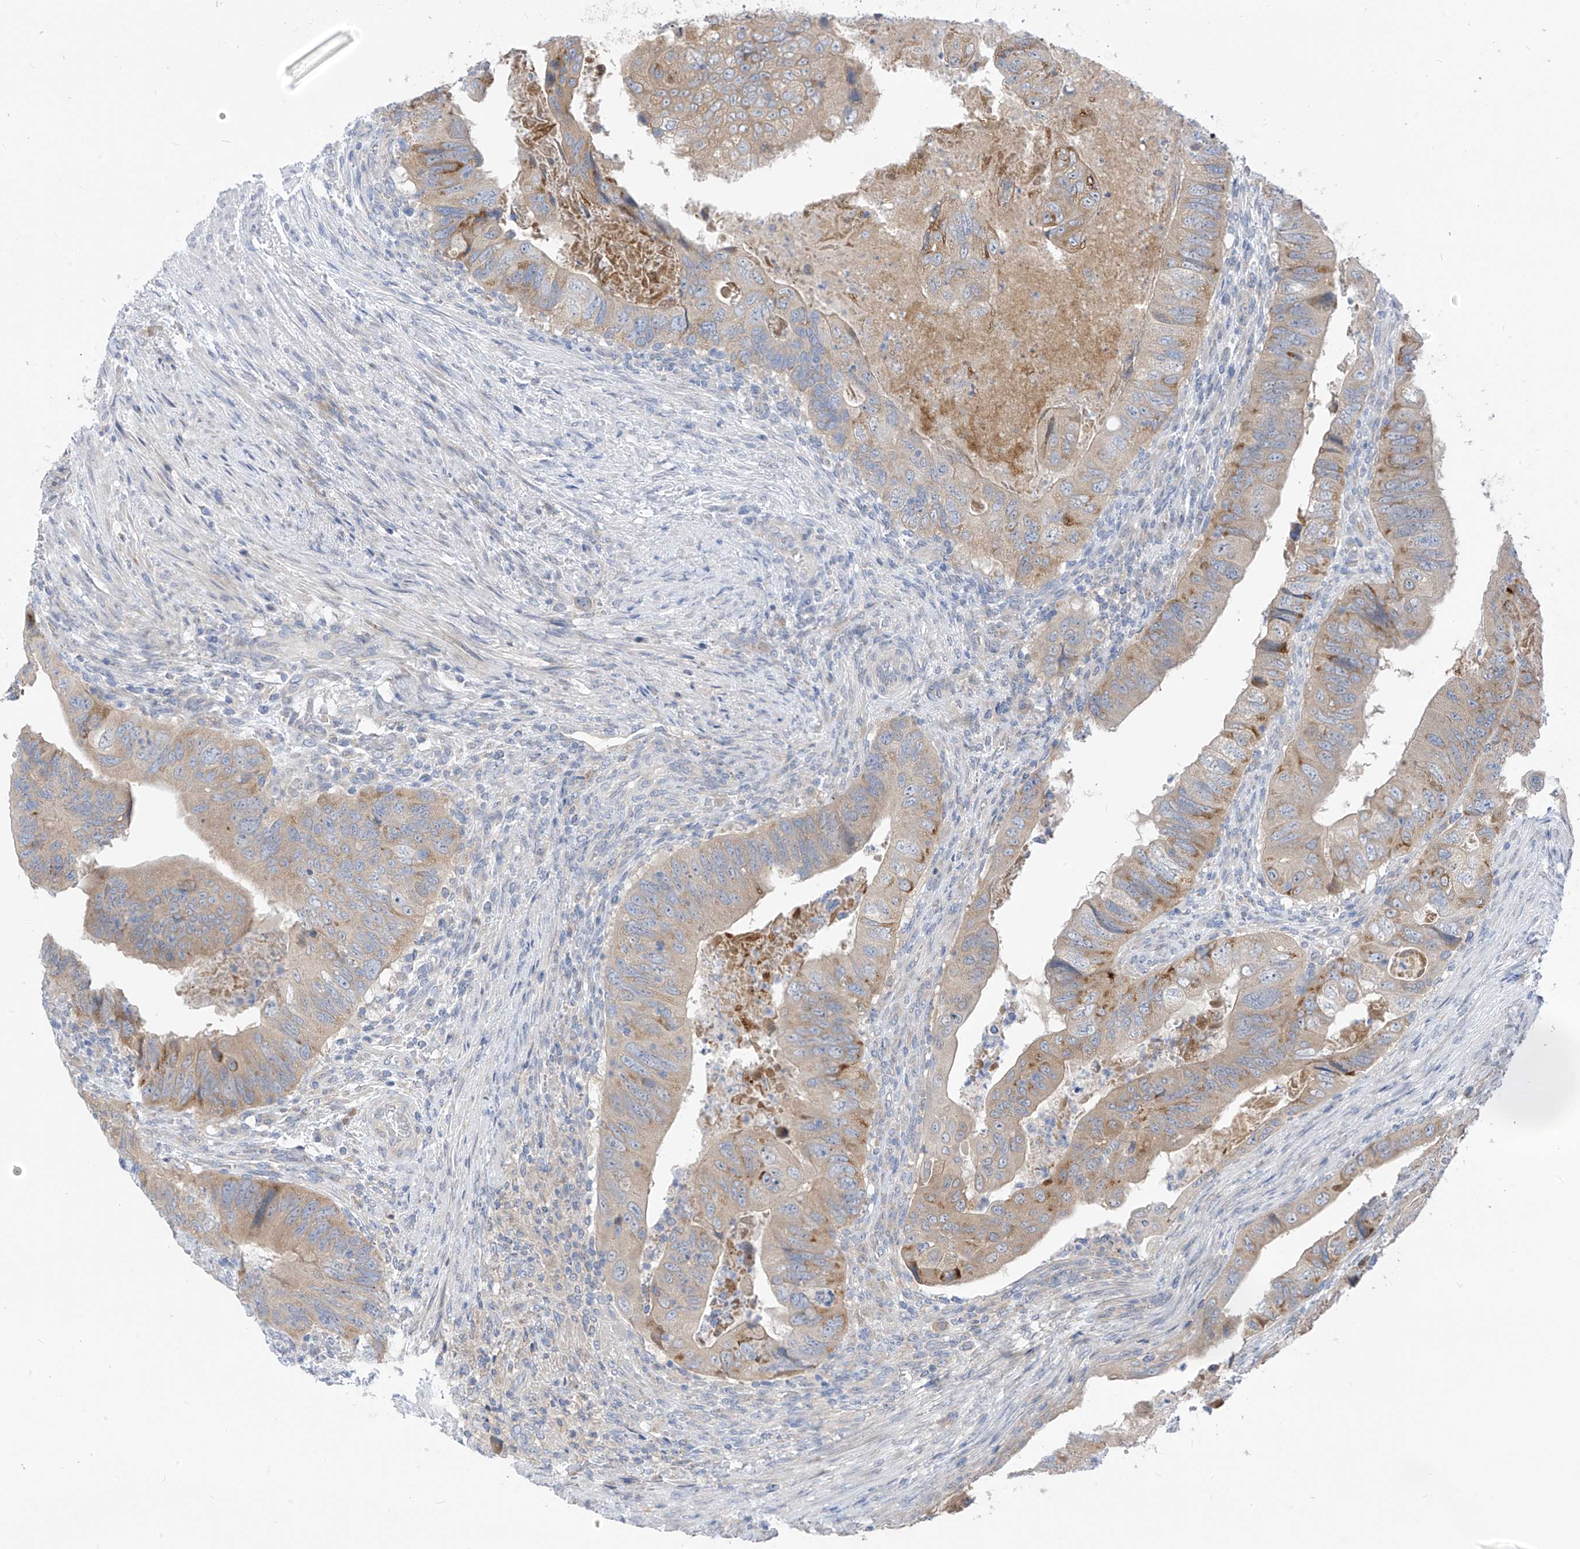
{"staining": {"intensity": "moderate", "quantity": "25%-75%", "location": "cytoplasmic/membranous"}, "tissue": "colorectal cancer", "cell_type": "Tumor cells", "image_type": "cancer", "snomed": [{"axis": "morphology", "description": "Adenocarcinoma, NOS"}, {"axis": "topography", "description": "Rectum"}], "caption": "Moderate cytoplasmic/membranous protein expression is appreciated in about 25%-75% of tumor cells in adenocarcinoma (colorectal). Immunohistochemistry (ihc) stains the protein of interest in brown and the nuclei are stained blue.", "gene": "LDAH", "patient": {"sex": "male", "age": 63}}